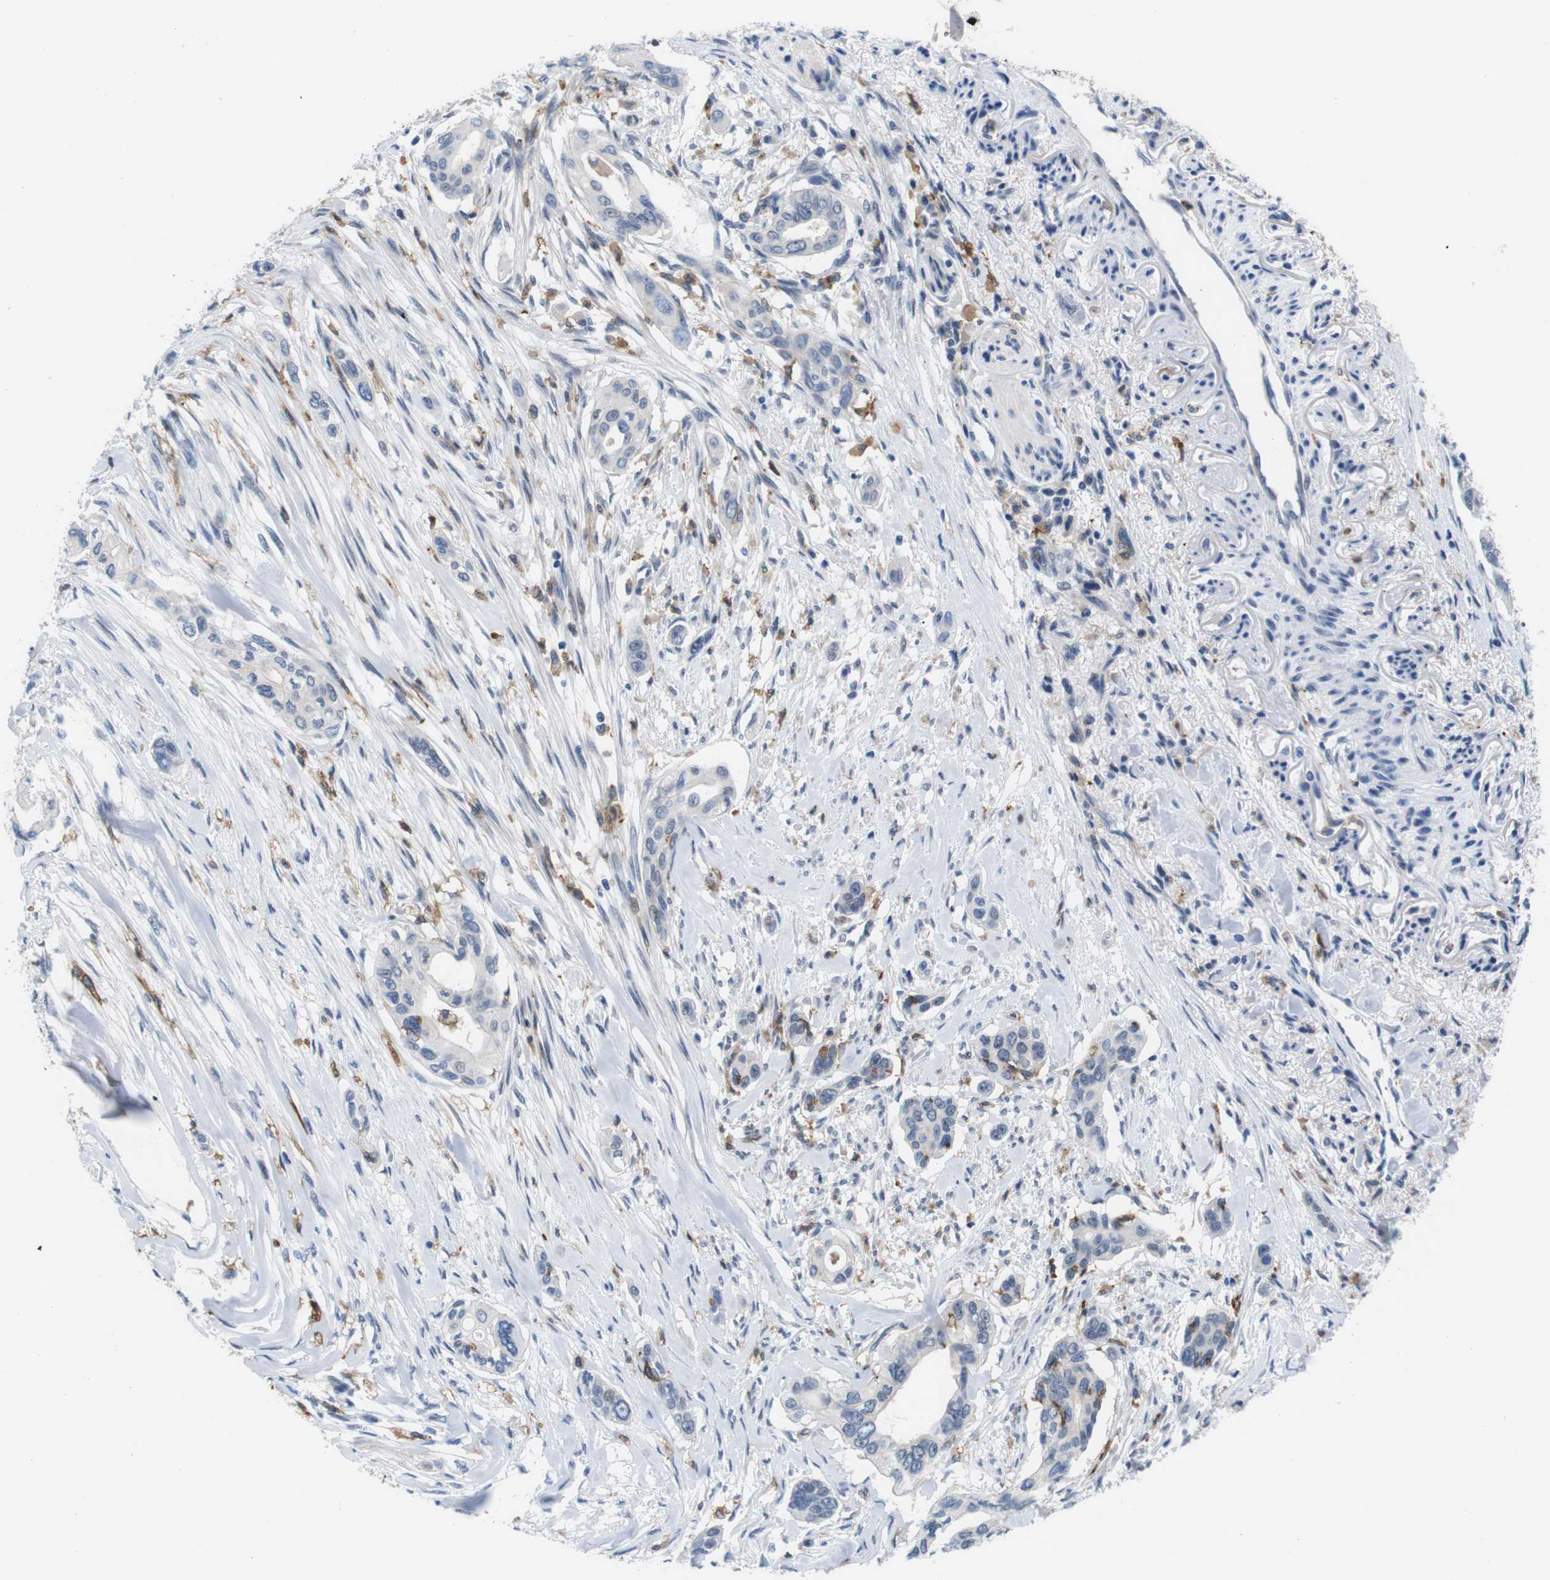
{"staining": {"intensity": "negative", "quantity": "none", "location": "none"}, "tissue": "pancreatic cancer", "cell_type": "Tumor cells", "image_type": "cancer", "snomed": [{"axis": "morphology", "description": "Adenocarcinoma, NOS"}, {"axis": "topography", "description": "Pancreas"}], "caption": "Pancreatic adenocarcinoma stained for a protein using IHC exhibits no expression tumor cells.", "gene": "CD300C", "patient": {"sex": "female", "age": 60}}